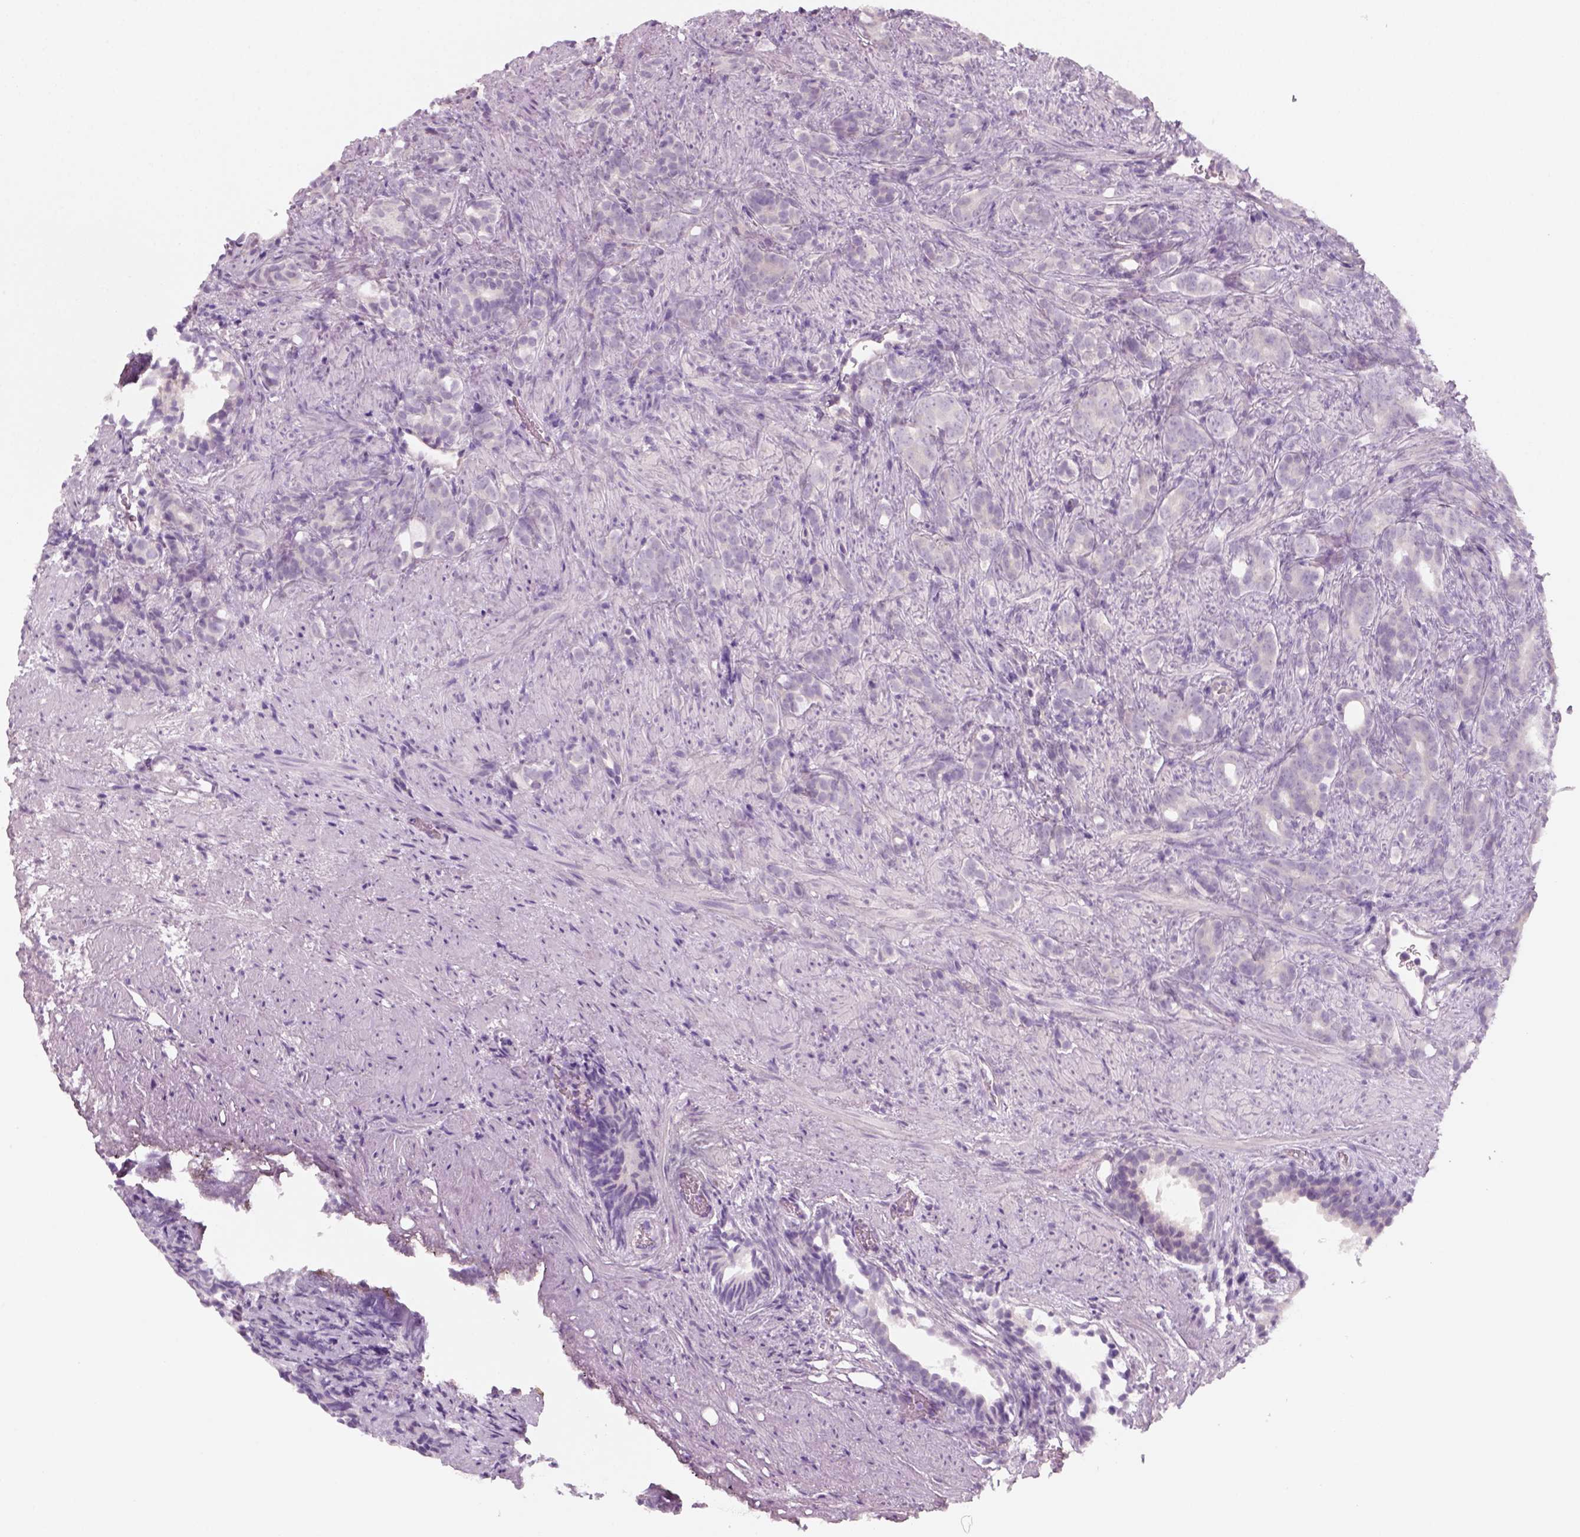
{"staining": {"intensity": "negative", "quantity": "none", "location": "none"}, "tissue": "prostate cancer", "cell_type": "Tumor cells", "image_type": "cancer", "snomed": [{"axis": "morphology", "description": "Adenocarcinoma, High grade"}, {"axis": "topography", "description": "Prostate"}], "caption": "Tumor cells are negative for protein expression in human prostate cancer.", "gene": "KRT25", "patient": {"sex": "male", "age": 84}}